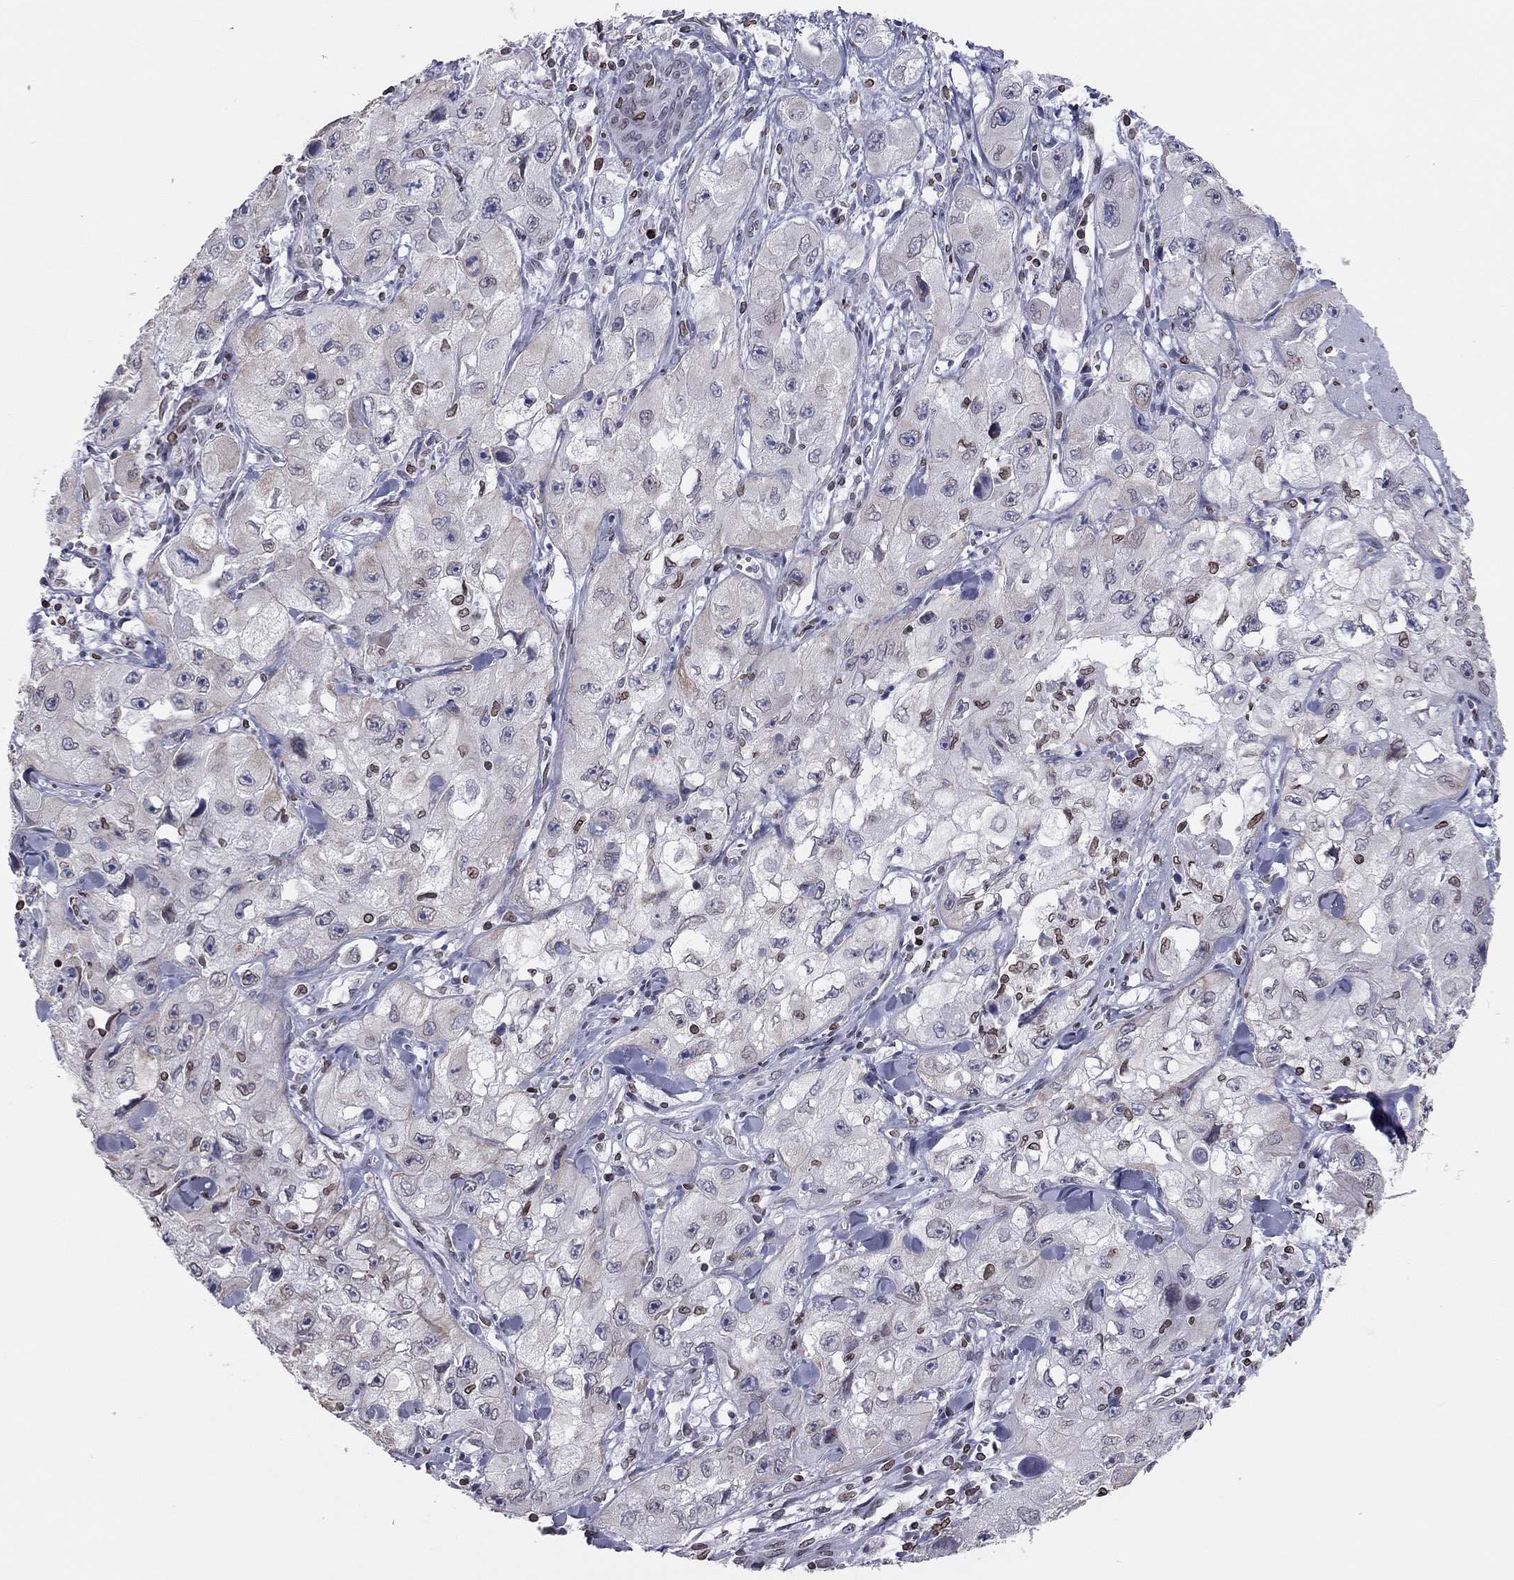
{"staining": {"intensity": "negative", "quantity": "none", "location": "none"}, "tissue": "skin cancer", "cell_type": "Tumor cells", "image_type": "cancer", "snomed": [{"axis": "morphology", "description": "Squamous cell carcinoma, NOS"}, {"axis": "topography", "description": "Skin"}, {"axis": "topography", "description": "Subcutis"}], "caption": "Skin cancer (squamous cell carcinoma) was stained to show a protein in brown. There is no significant staining in tumor cells. (IHC, brightfield microscopy, high magnification).", "gene": "ESPL1", "patient": {"sex": "male", "age": 73}}